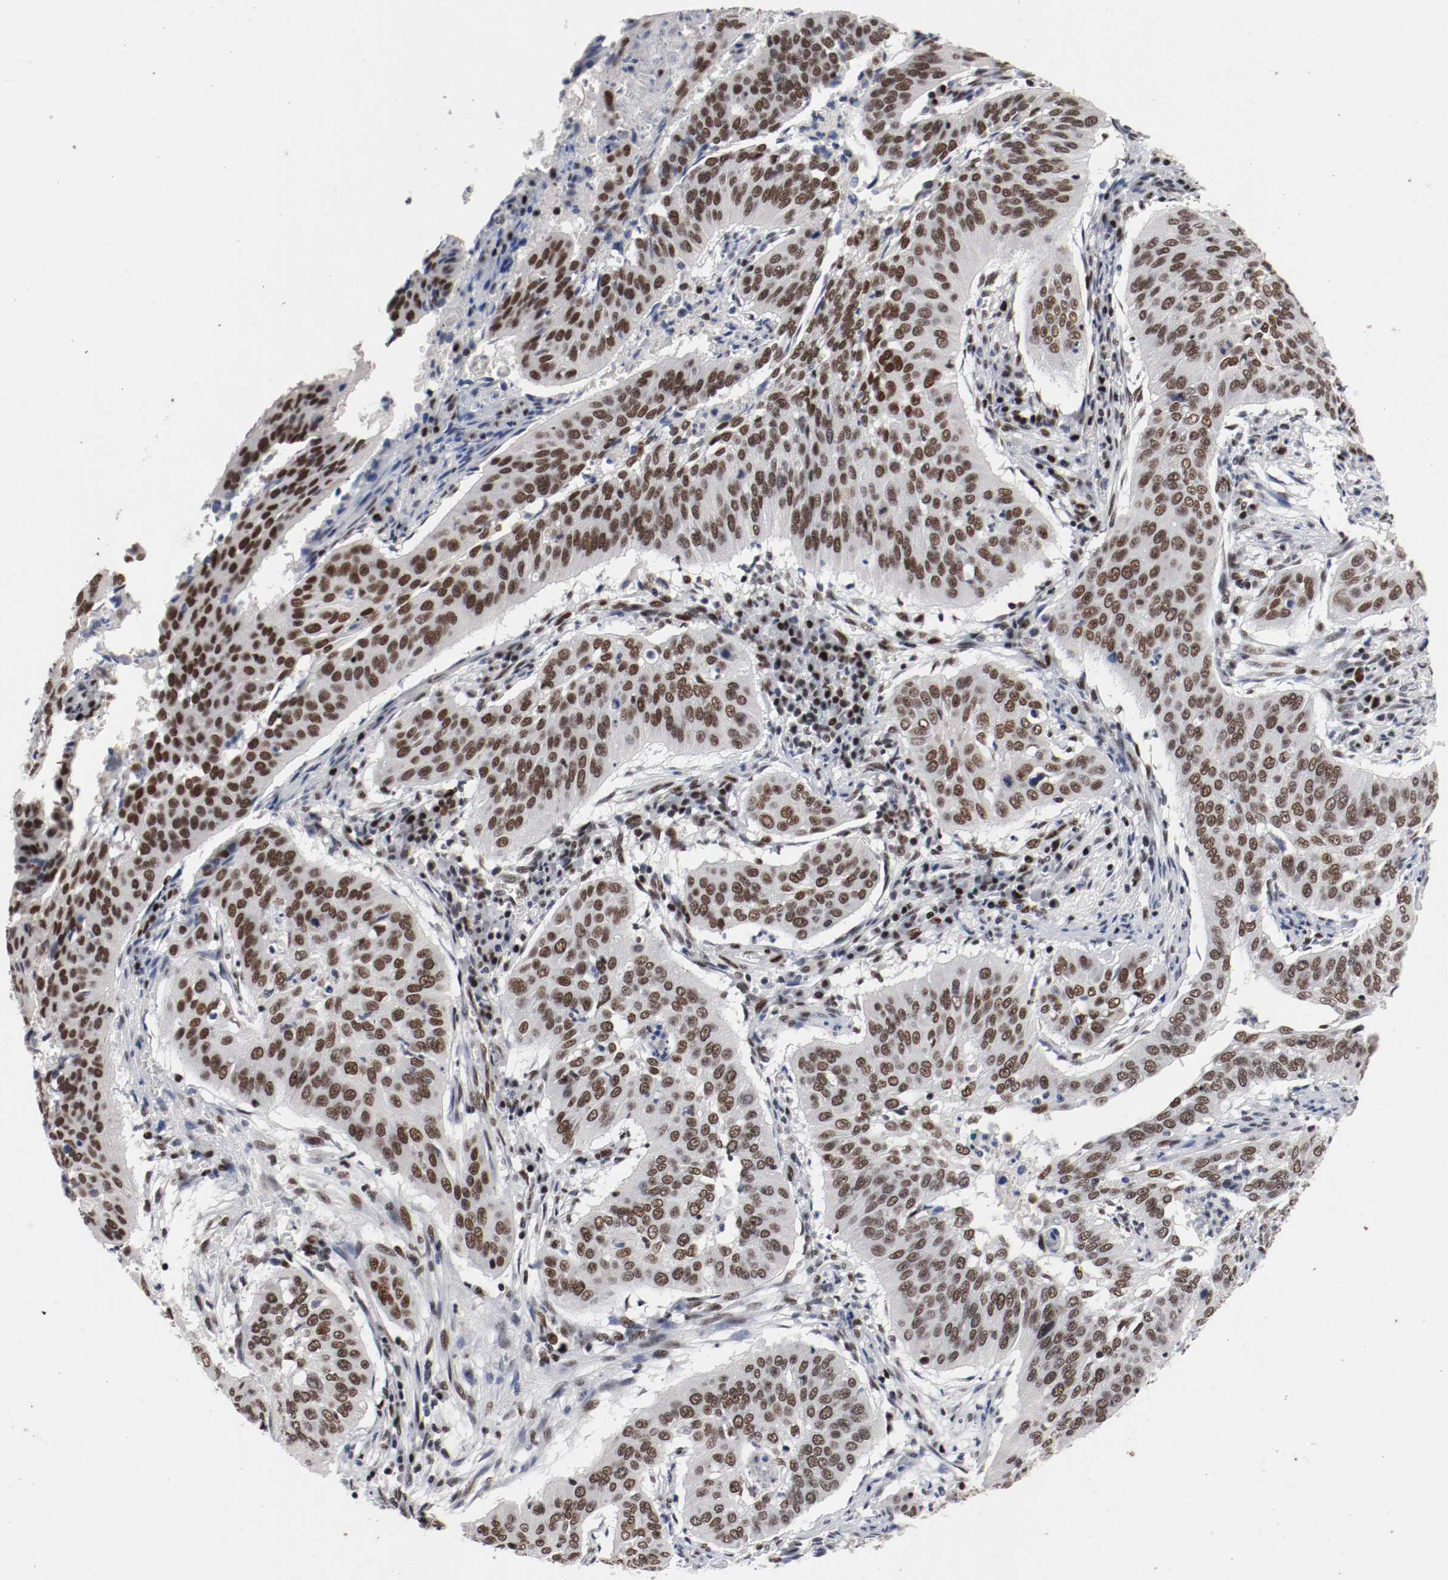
{"staining": {"intensity": "strong", "quantity": ">75%", "location": "nuclear"}, "tissue": "cervical cancer", "cell_type": "Tumor cells", "image_type": "cancer", "snomed": [{"axis": "morphology", "description": "Squamous cell carcinoma, NOS"}, {"axis": "topography", "description": "Cervix"}], "caption": "Protein expression analysis of cervical cancer reveals strong nuclear staining in approximately >75% of tumor cells. (DAB IHC, brown staining for protein, blue staining for nuclei).", "gene": "MEF2D", "patient": {"sex": "female", "age": 39}}